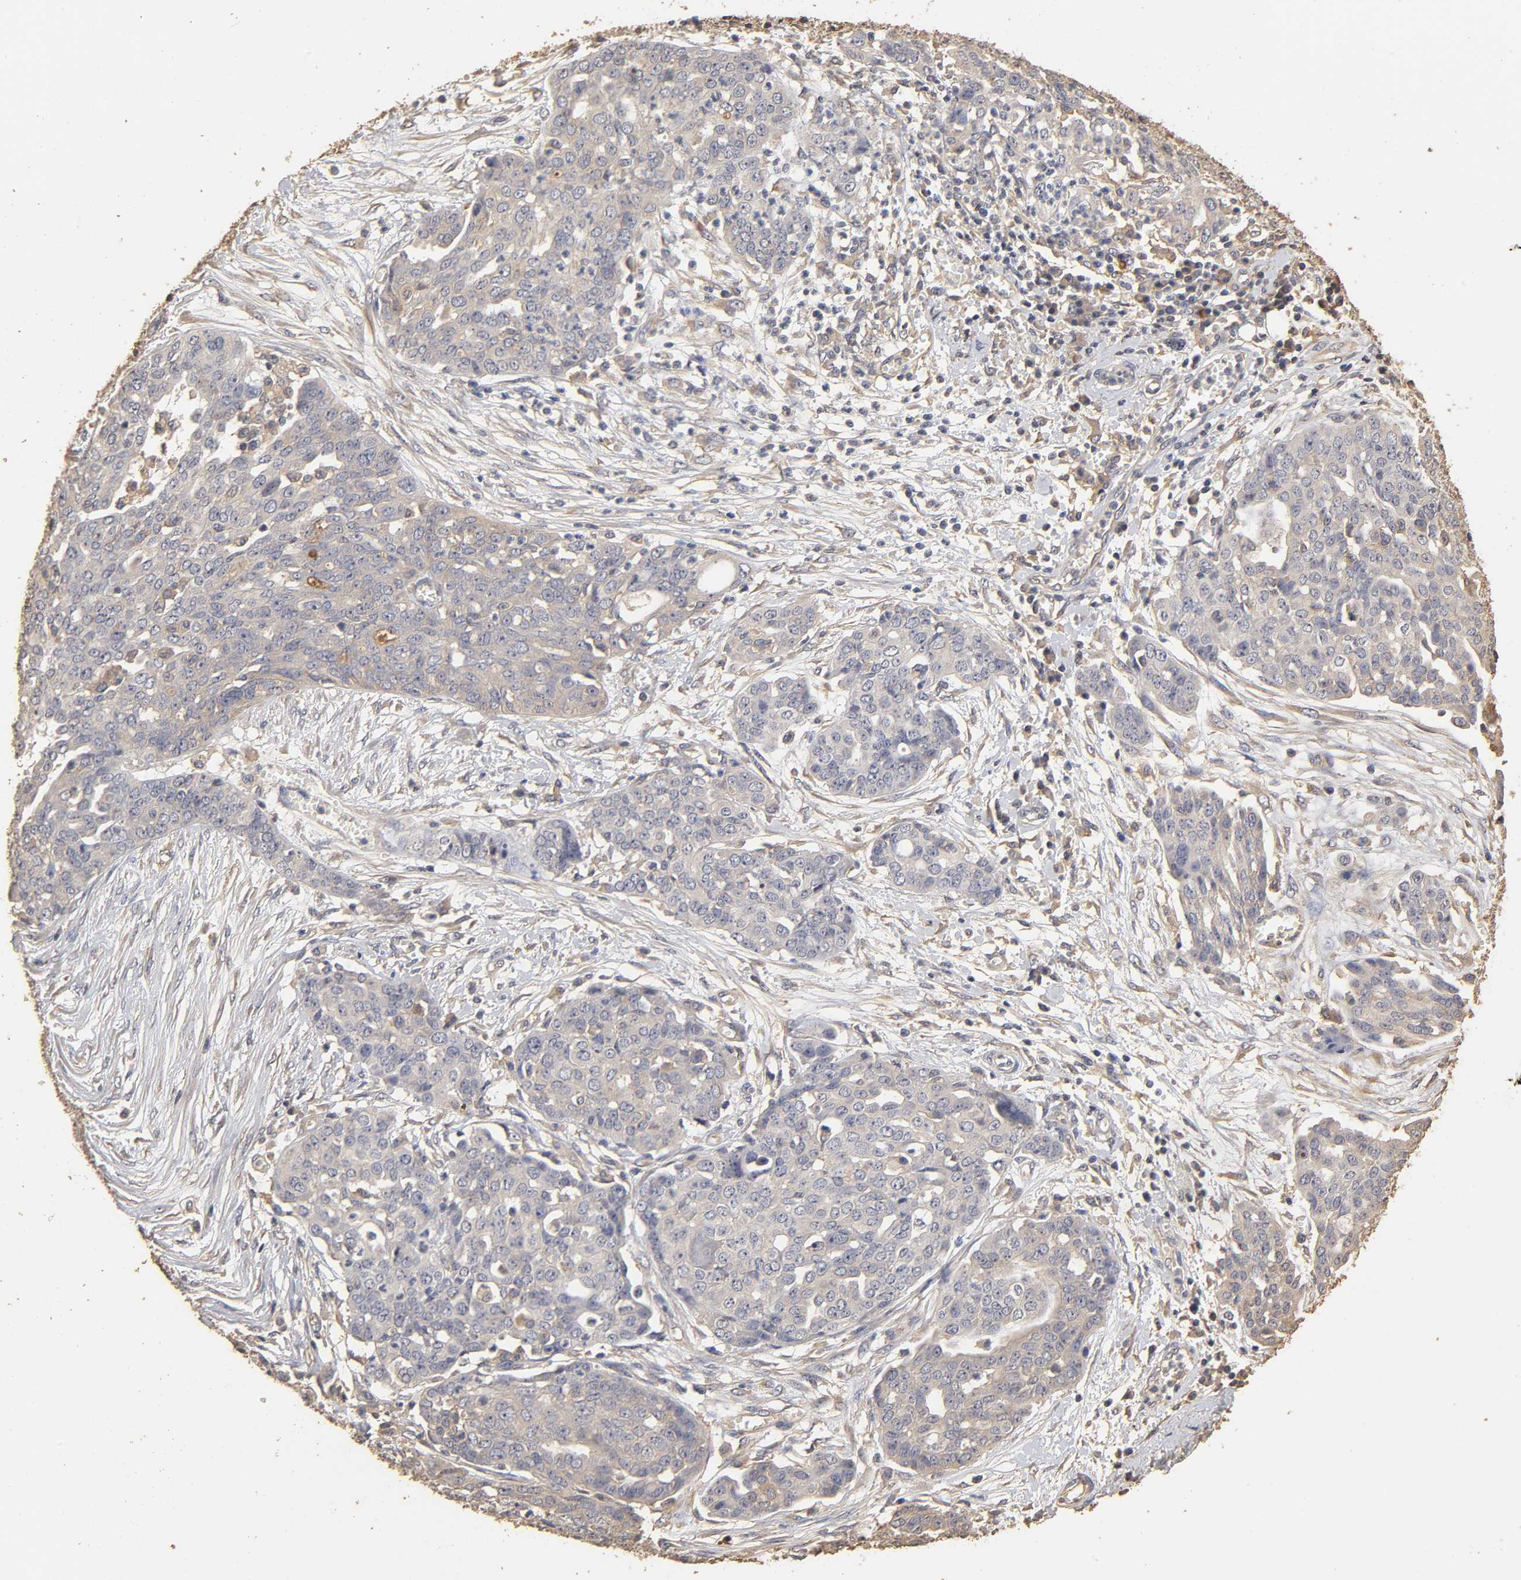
{"staining": {"intensity": "weak", "quantity": "<25%", "location": "cytoplasmic/membranous"}, "tissue": "ovarian cancer", "cell_type": "Tumor cells", "image_type": "cancer", "snomed": [{"axis": "morphology", "description": "Cystadenocarcinoma, serous, NOS"}, {"axis": "topography", "description": "Soft tissue"}, {"axis": "topography", "description": "Ovary"}], "caption": "Histopathology image shows no significant protein expression in tumor cells of ovarian cancer (serous cystadenocarcinoma).", "gene": "VSIG4", "patient": {"sex": "female", "age": 57}}